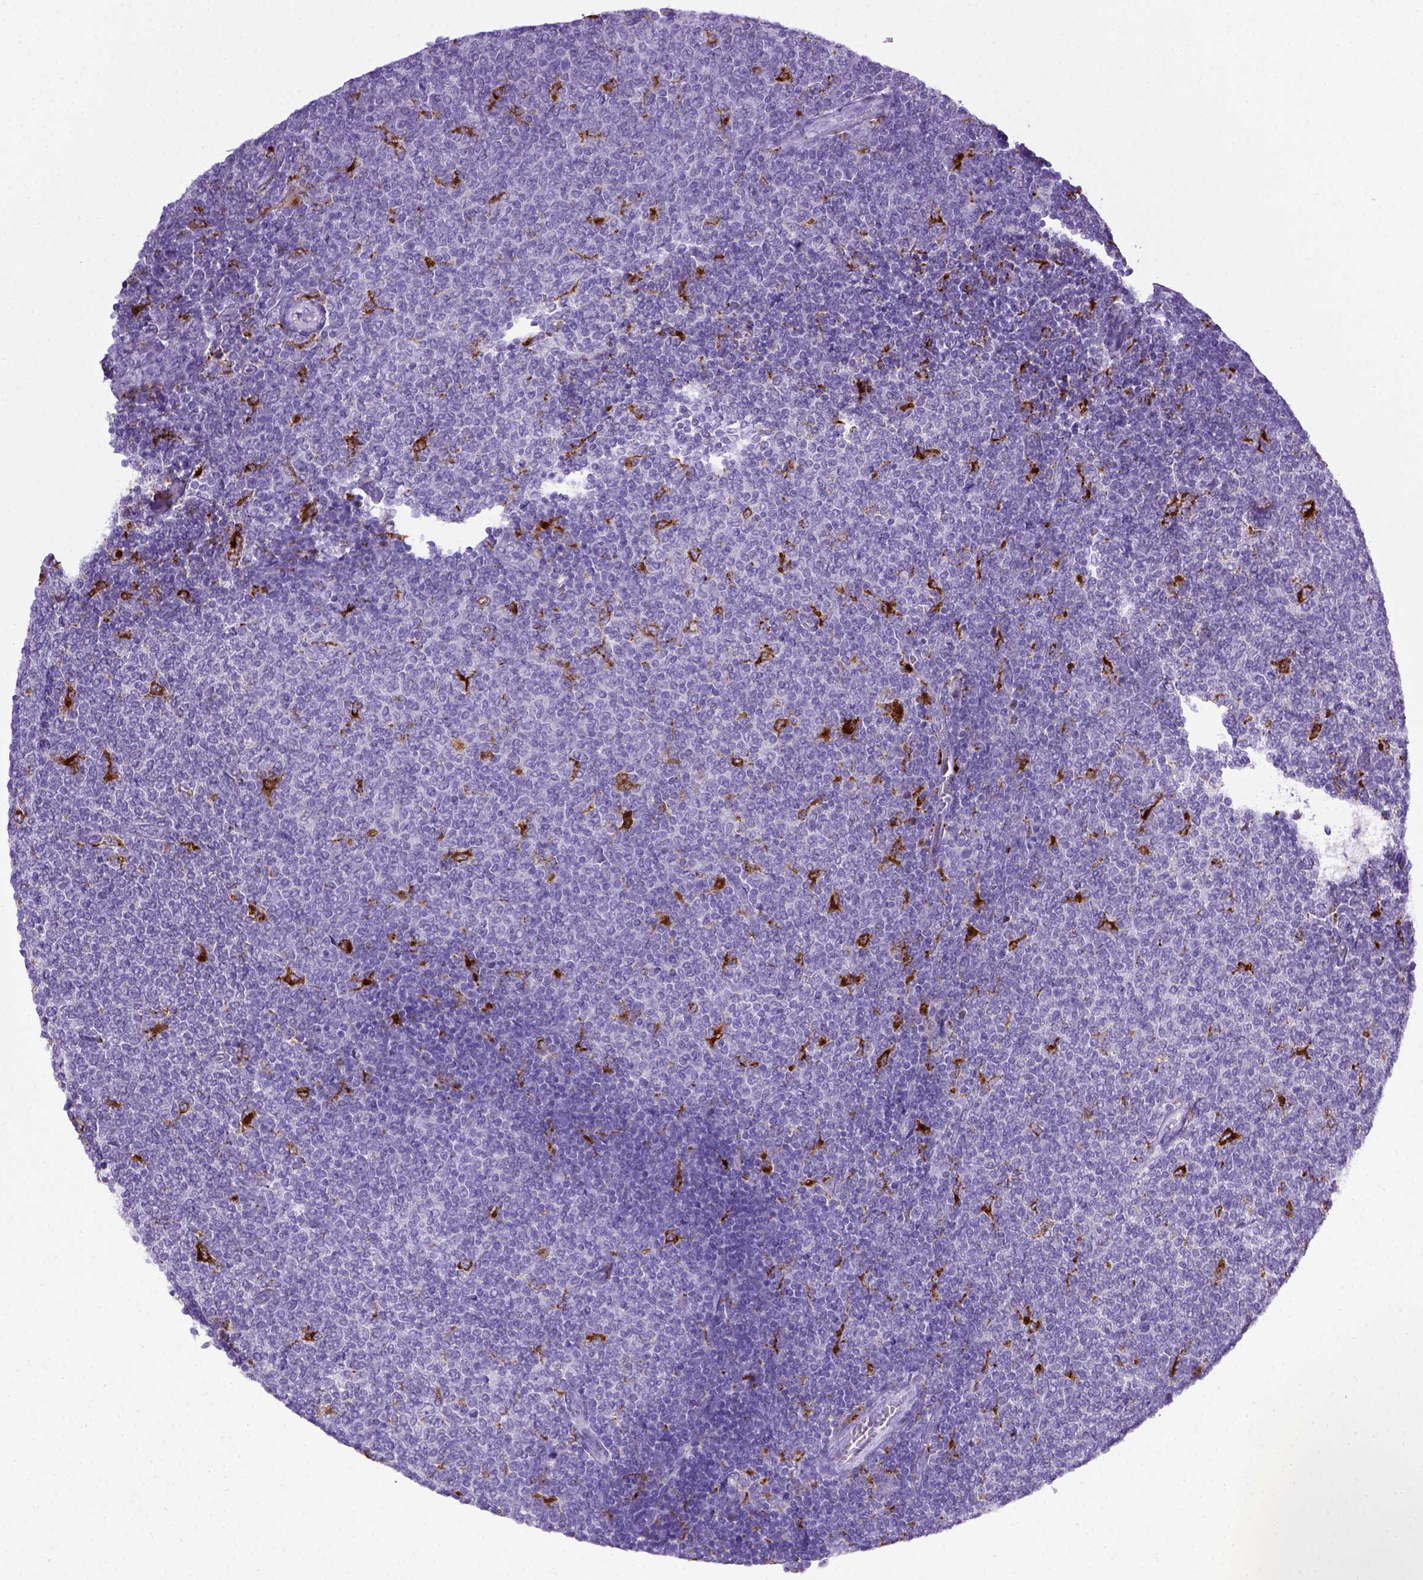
{"staining": {"intensity": "negative", "quantity": "none", "location": "none"}, "tissue": "lymphoma", "cell_type": "Tumor cells", "image_type": "cancer", "snomed": [{"axis": "morphology", "description": "Malignant lymphoma, non-Hodgkin's type, Low grade"}, {"axis": "topography", "description": "Lymph node"}], "caption": "High power microscopy image of an immunohistochemistry (IHC) photomicrograph of lymphoma, revealing no significant staining in tumor cells.", "gene": "CD68", "patient": {"sex": "male", "age": 52}}